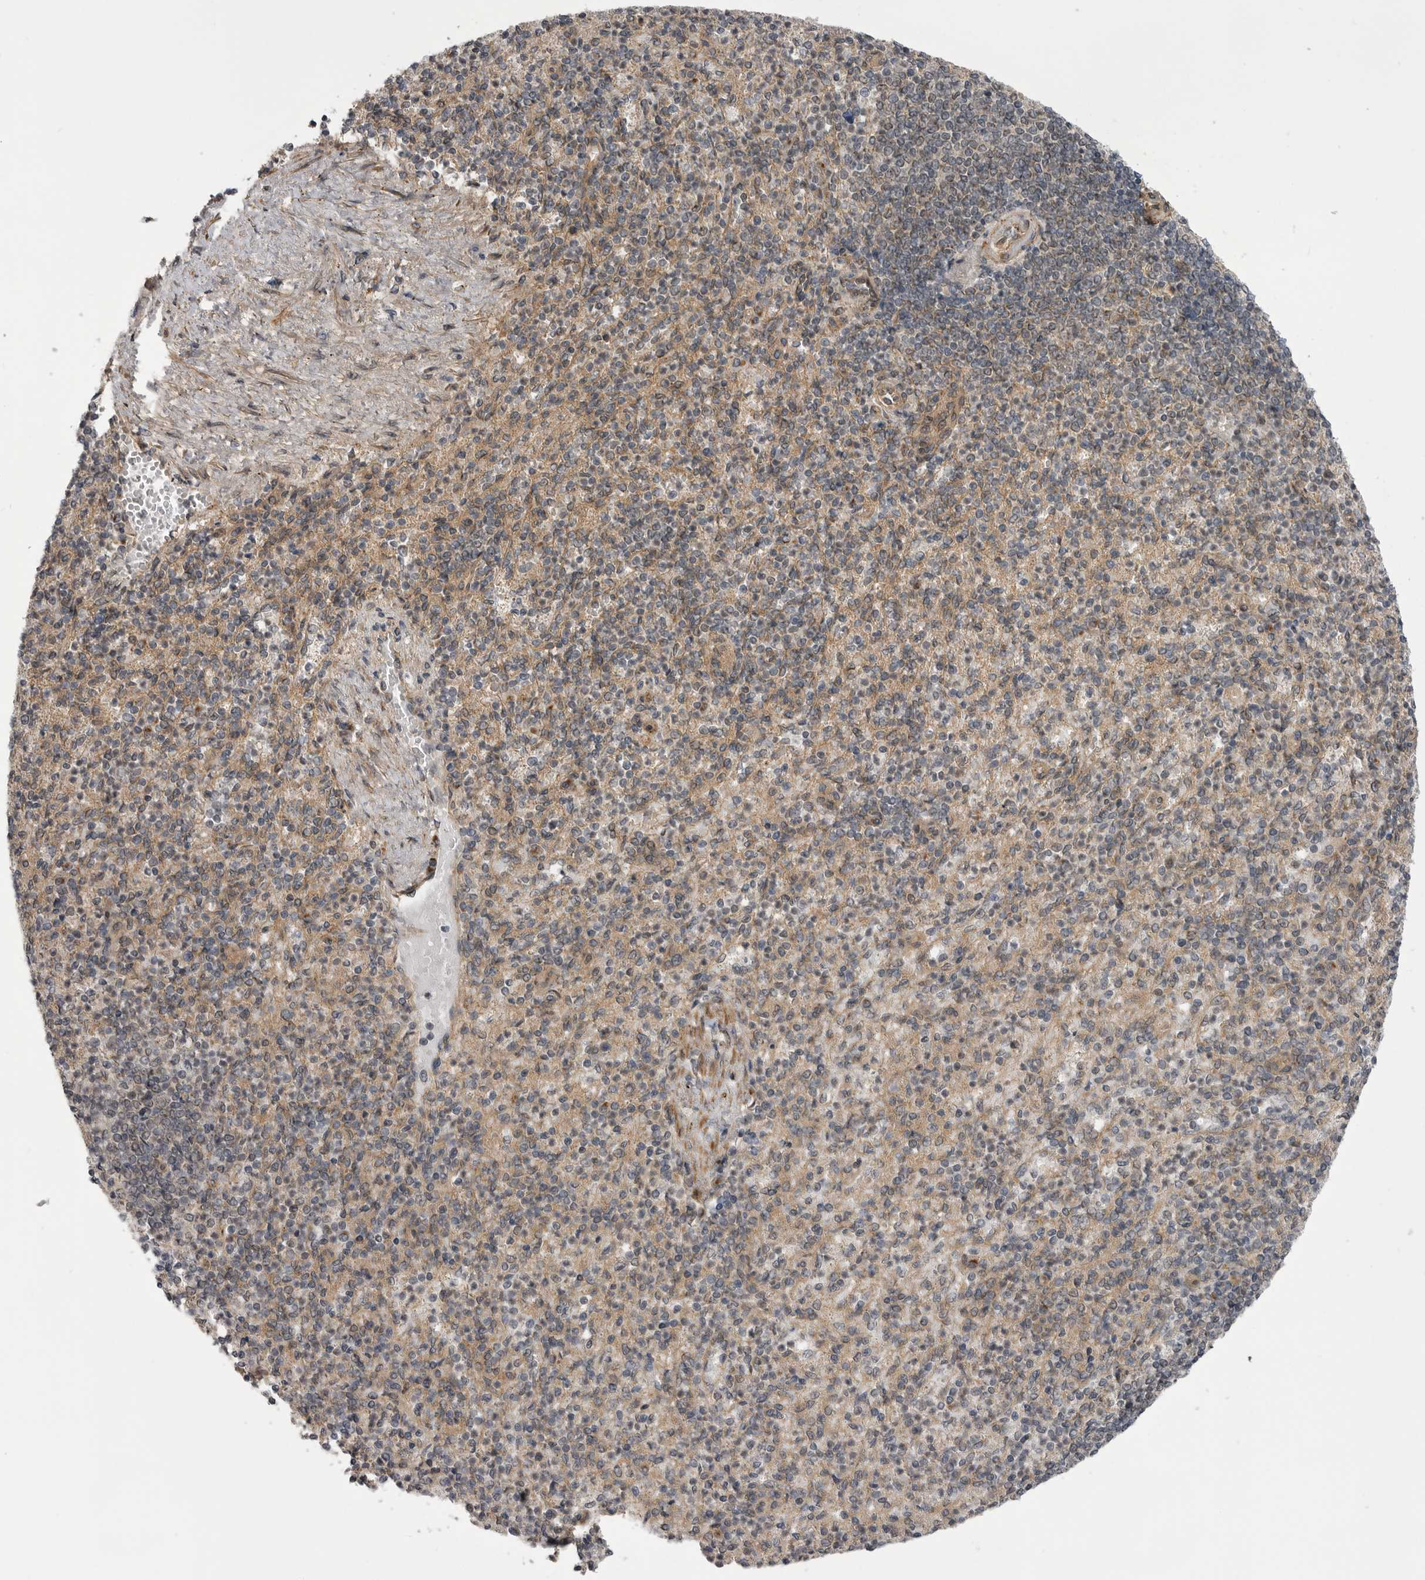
{"staining": {"intensity": "negative", "quantity": "none", "location": "none"}, "tissue": "spleen", "cell_type": "Cells in red pulp", "image_type": "normal", "snomed": [{"axis": "morphology", "description": "Normal tissue, NOS"}, {"axis": "topography", "description": "Spleen"}], "caption": "This is a histopathology image of immunohistochemistry staining of normal spleen, which shows no expression in cells in red pulp.", "gene": "PDCL", "patient": {"sex": "female", "age": 74}}